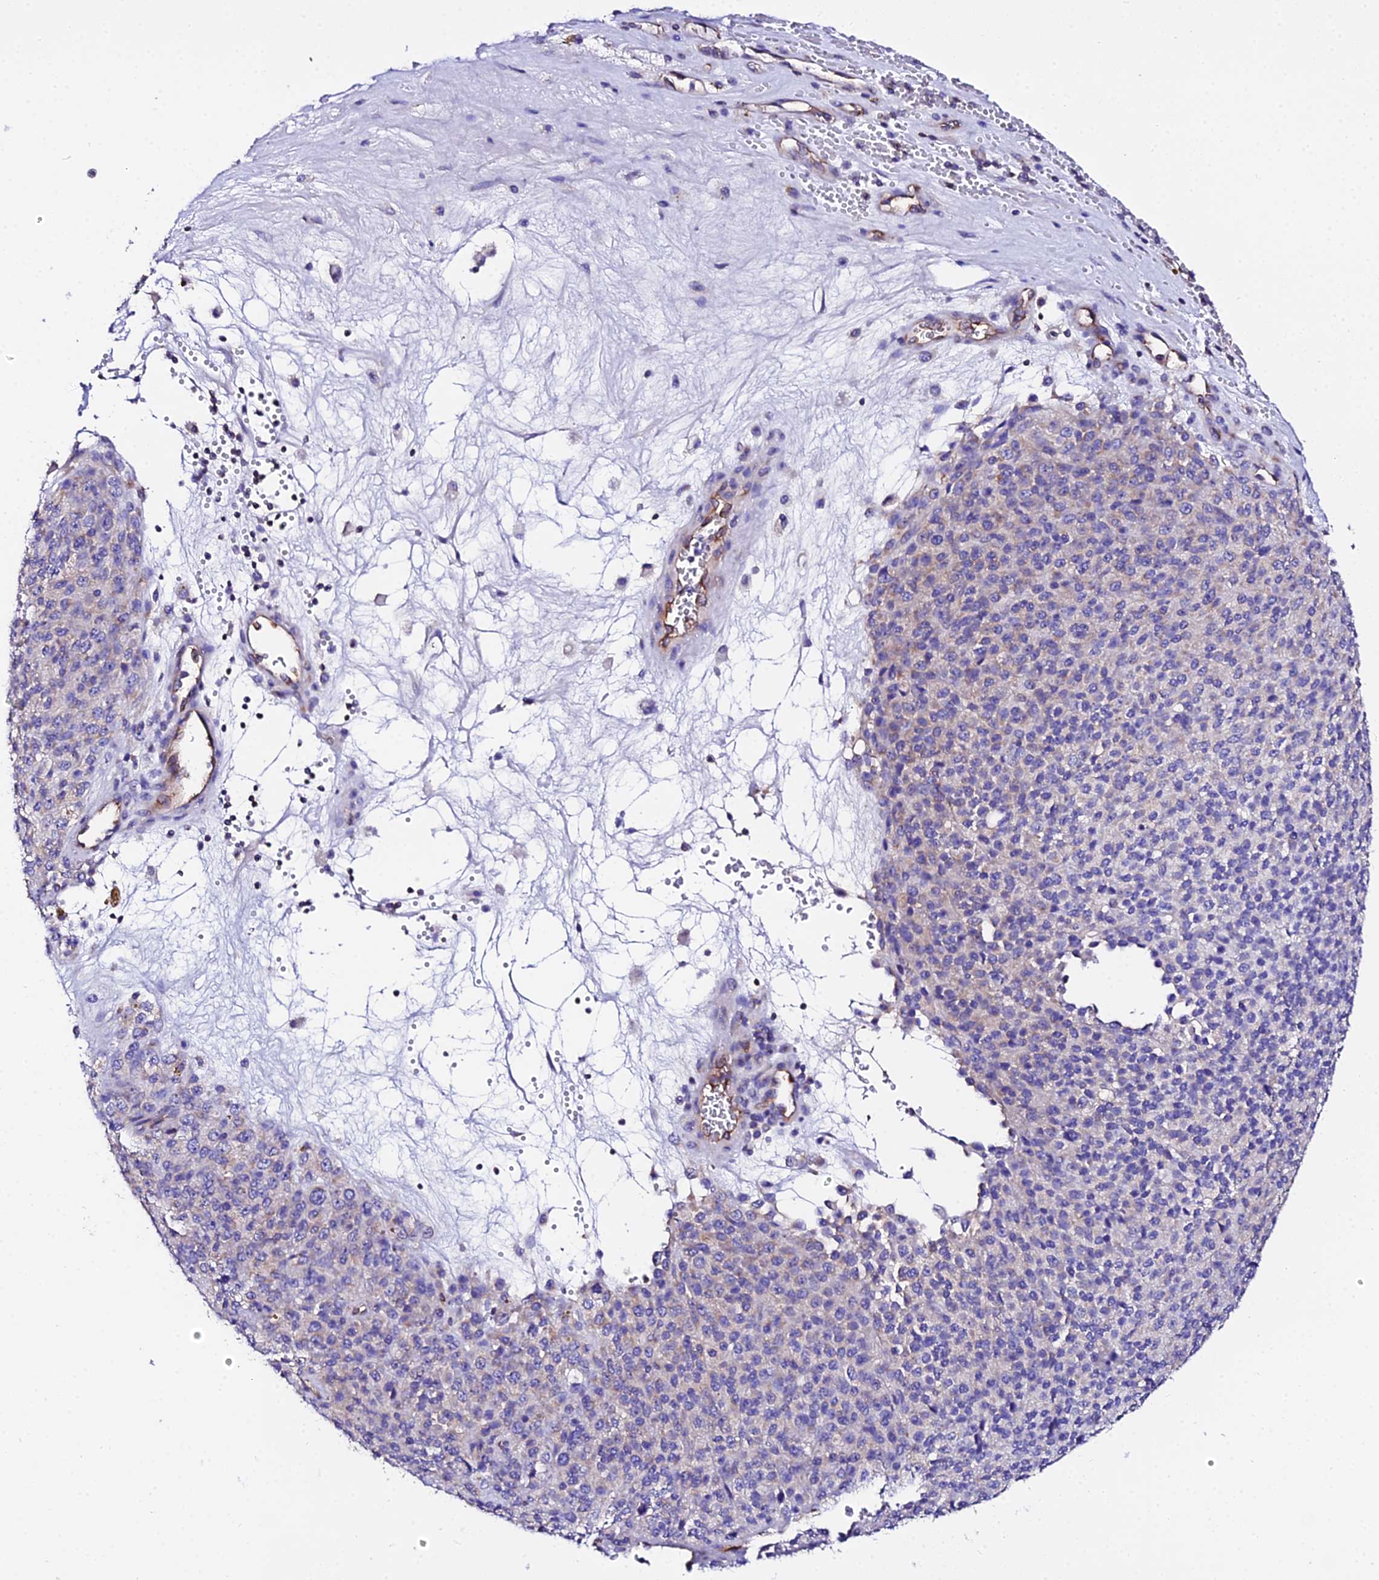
{"staining": {"intensity": "negative", "quantity": "none", "location": "none"}, "tissue": "melanoma", "cell_type": "Tumor cells", "image_type": "cancer", "snomed": [{"axis": "morphology", "description": "Malignant melanoma, Metastatic site"}, {"axis": "topography", "description": "Brain"}], "caption": "DAB immunohistochemical staining of melanoma shows no significant expression in tumor cells.", "gene": "DAW1", "patient": {"sex": "female", "age": 56}}